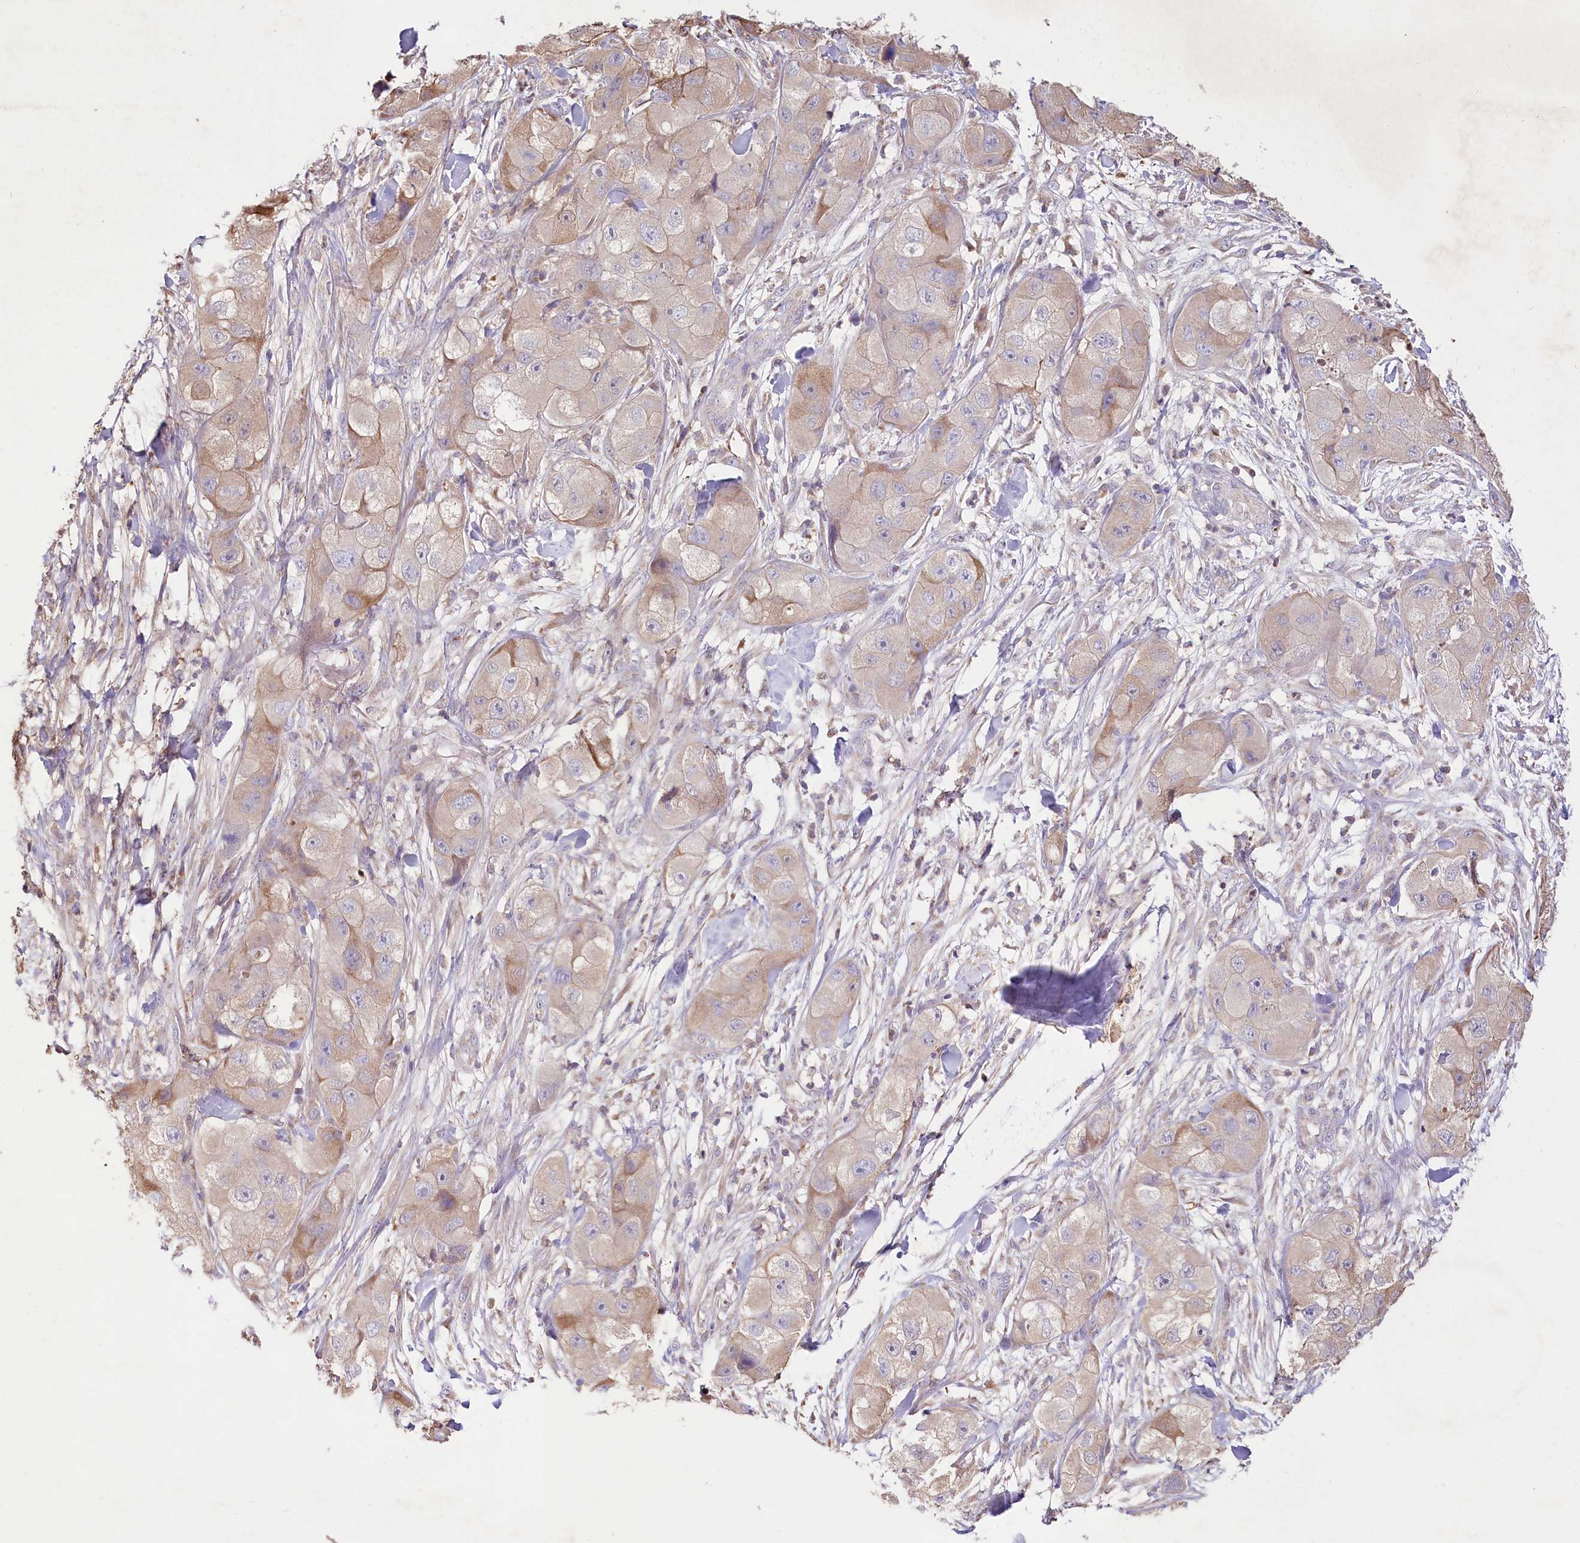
{"staining": {"intensity": "moderate", "quantity": "<25%", "location": "cytoplasmic/membranous"}, "tissue": "skin cancer", "cell_type": "Tumor cells", "image_type": "cancer", "snomed": [{"axis": "morphology", "description": "Squamous cell carcinoma, NOS"}, {"axis": "topography", "description": "Skin"}, {"axis": "topography", "description": "Subcutis"}], "caption": "The immunohistochemical stain shows moderate cytoplasmic/membranous positivity in tumor cells of squamous cell carcinoma (skin) tissue.", "gene": "TASOR2", "patient": {"sex": "male", "age": 73}}